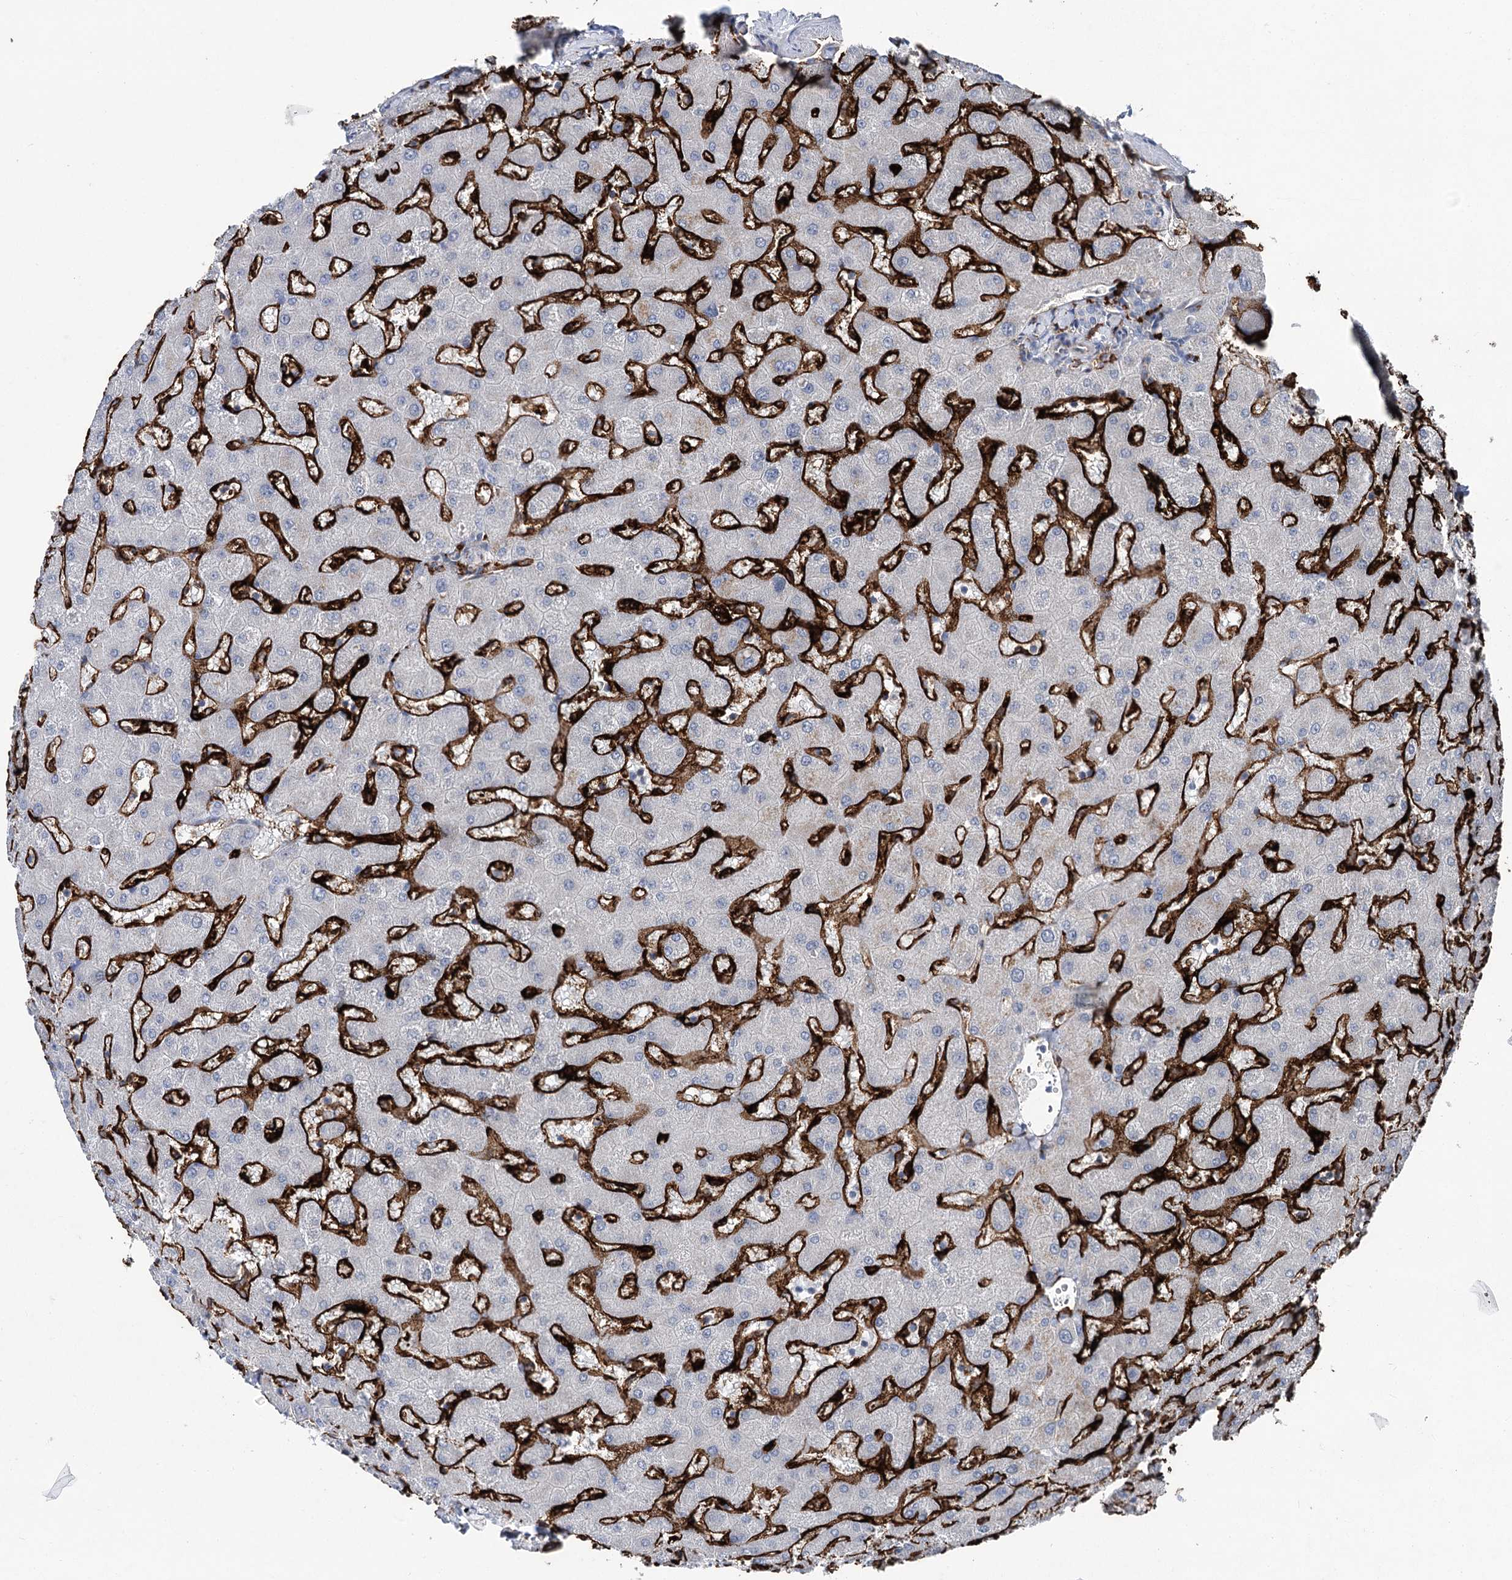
{"staining": {"intensity": "negative", "quantity": "none", "location": "none"}, "tissue": "liver", "cell_type": "Cholangiocytes", "image_type": "normal", "snomed": [{"axis": "morphology", "description": "Normal tissue, NOS"}, {"axis": "topography", "description": "Liver"}], "caption": "This micrograph is of unremarkable liver stained with immunohistochemistry (IHC) to label a protein in brown with the nuclei are counter-stained blue. There is no expression in cholangiocytes.", "gene": "CLEC4M", "patient": {"sex": "female", "age": 63}}